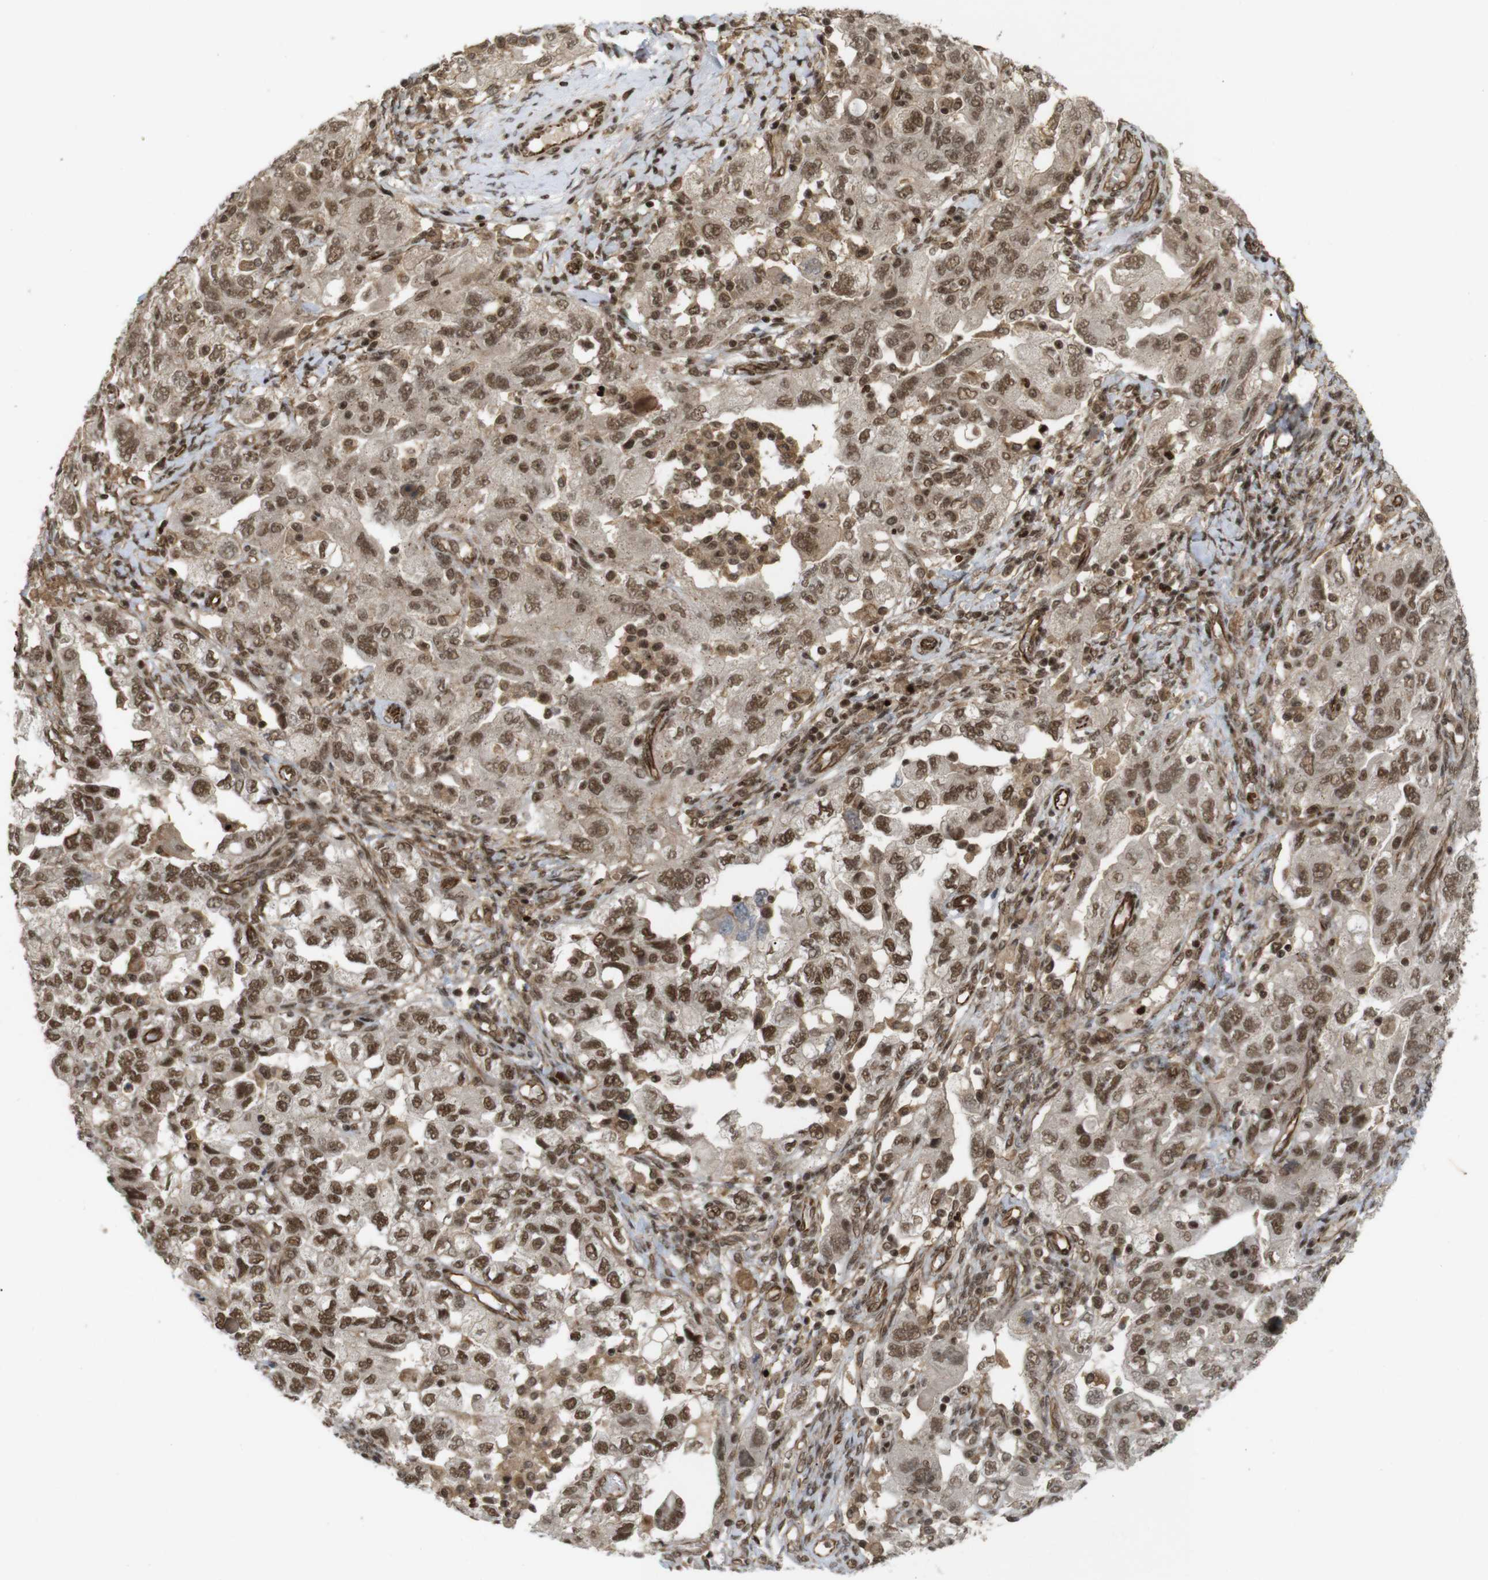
{"staining": {"intensity": "moderate", "quantity": ">75%", "location": "cytoplasmic/membranous,nuclear"}, "tissue": "ovarian cancer", "cell_type": "Tumor cells", "image_type": "cancer", "snomed": [{"axis": "morphology", "description": "Carcinoma, NOS"}, {"axis": "morphology", "description": "Cystadenocarcinoma, serous, NOS"}, {"axis": "topography", "description": "Ovary"}], "caption": "About >75% of tumor cells in ovarian cancer (carcinoma) display moderate cytoplasmic/membranous and nuclear protein positivity as visualized by brown immunohistochemical staining.", "gene": "SP2", "patient": {"sex": "female", "age": 69}}